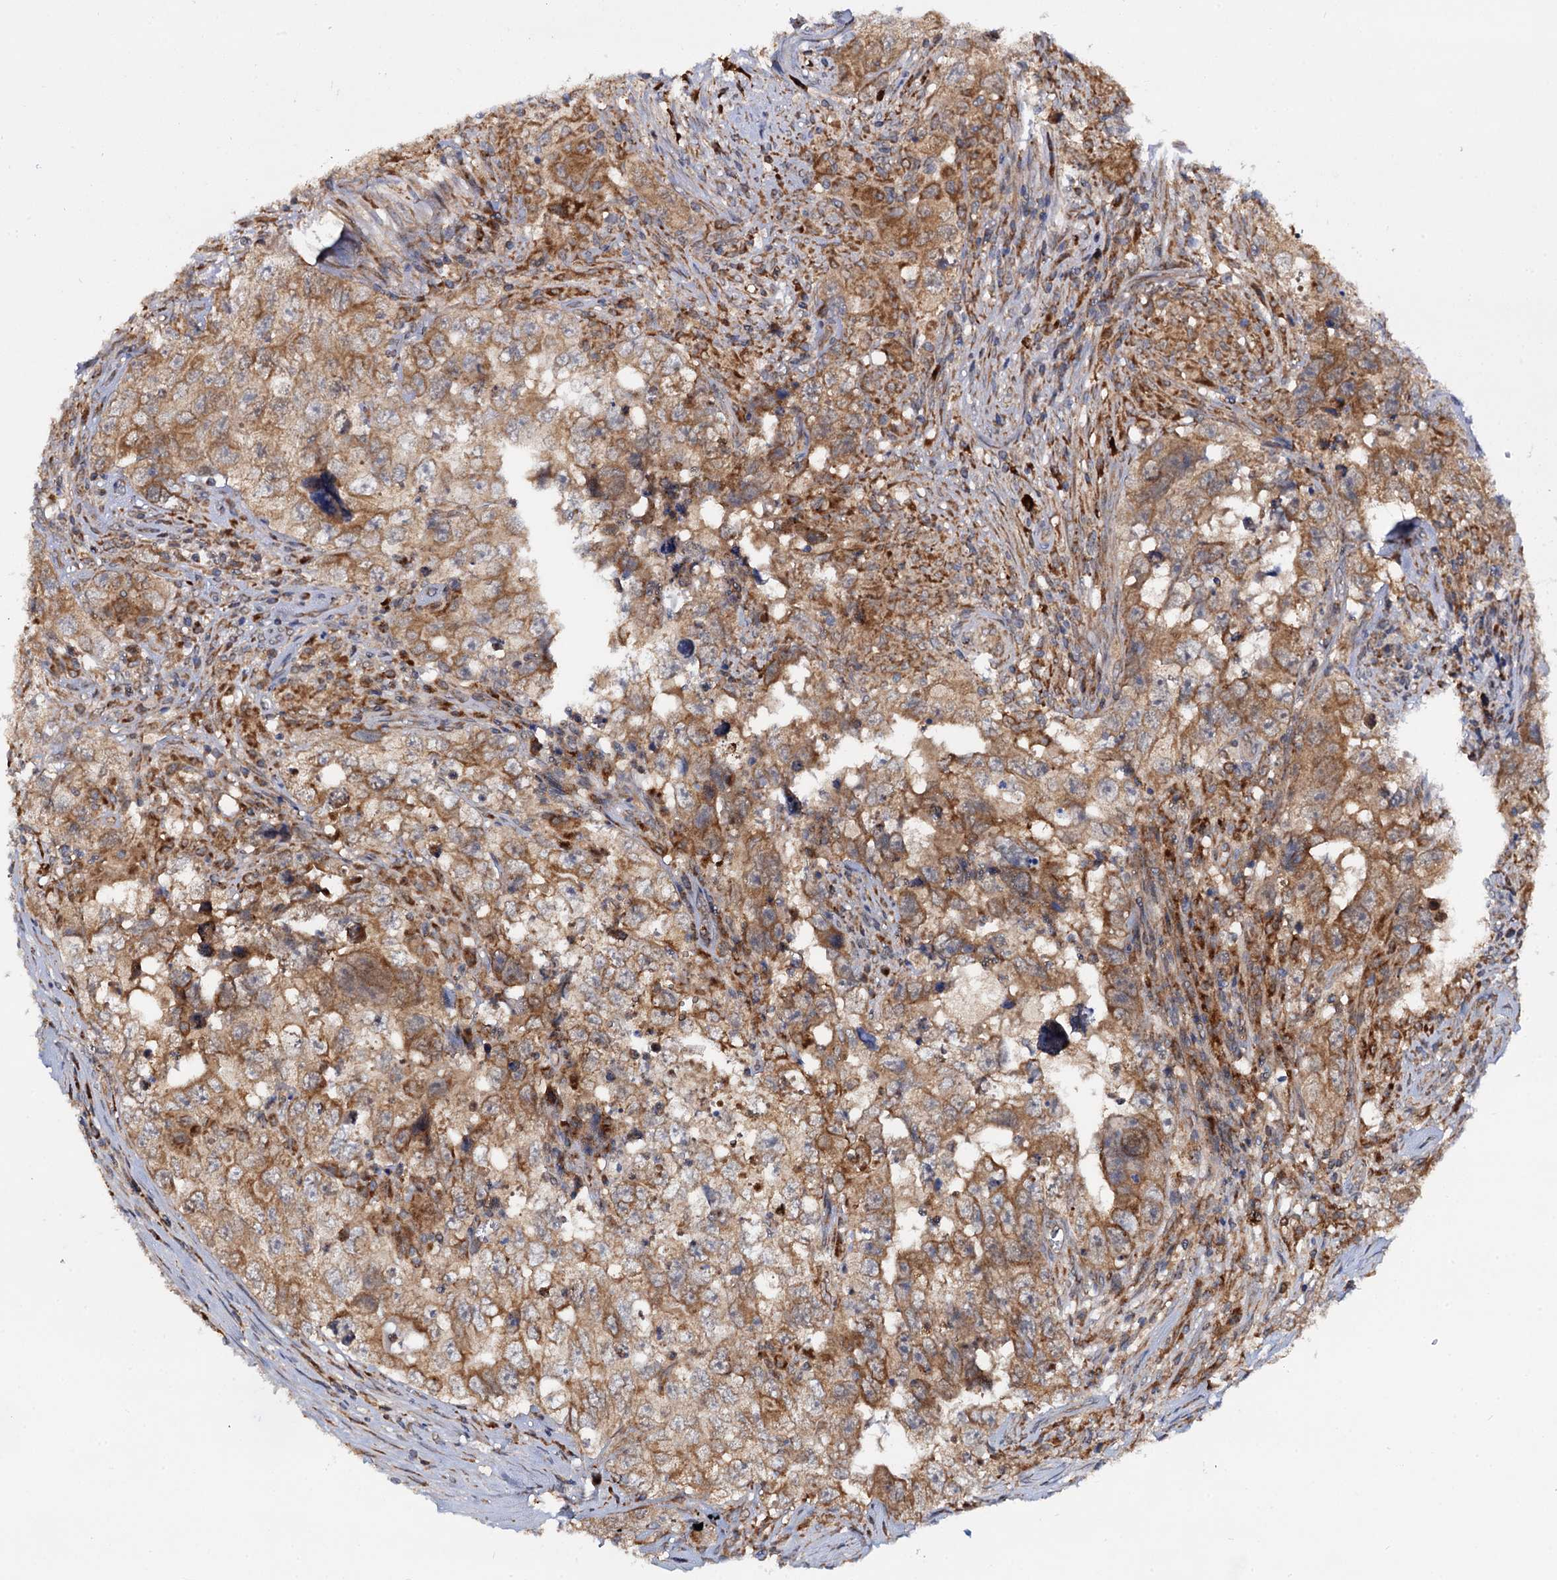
{"staining": {"intensity": "moderate", "quantity": ">75%", "location": "cytoplasmic/membranous"}, "tissue": "testis cancer", "cell_type": "Tumor cells", "image_type": "cancer", "snomed": [{"axis": "morphology", "description": "Seminoma, NOS"}, {"axis": "morphology", "description": "Carcinoma, Embryonal, NOS"}, {"axis": "topography", "description": "Testis"}], "caption": "Brown immunohistochemical staining in testis embryonal carcinoma demonstrates moderate cytoplasmic/membranous positivity in about >75% of tumor cells.", "gene": "UFM1", "patient": {"sex": "male", "age": 43}}